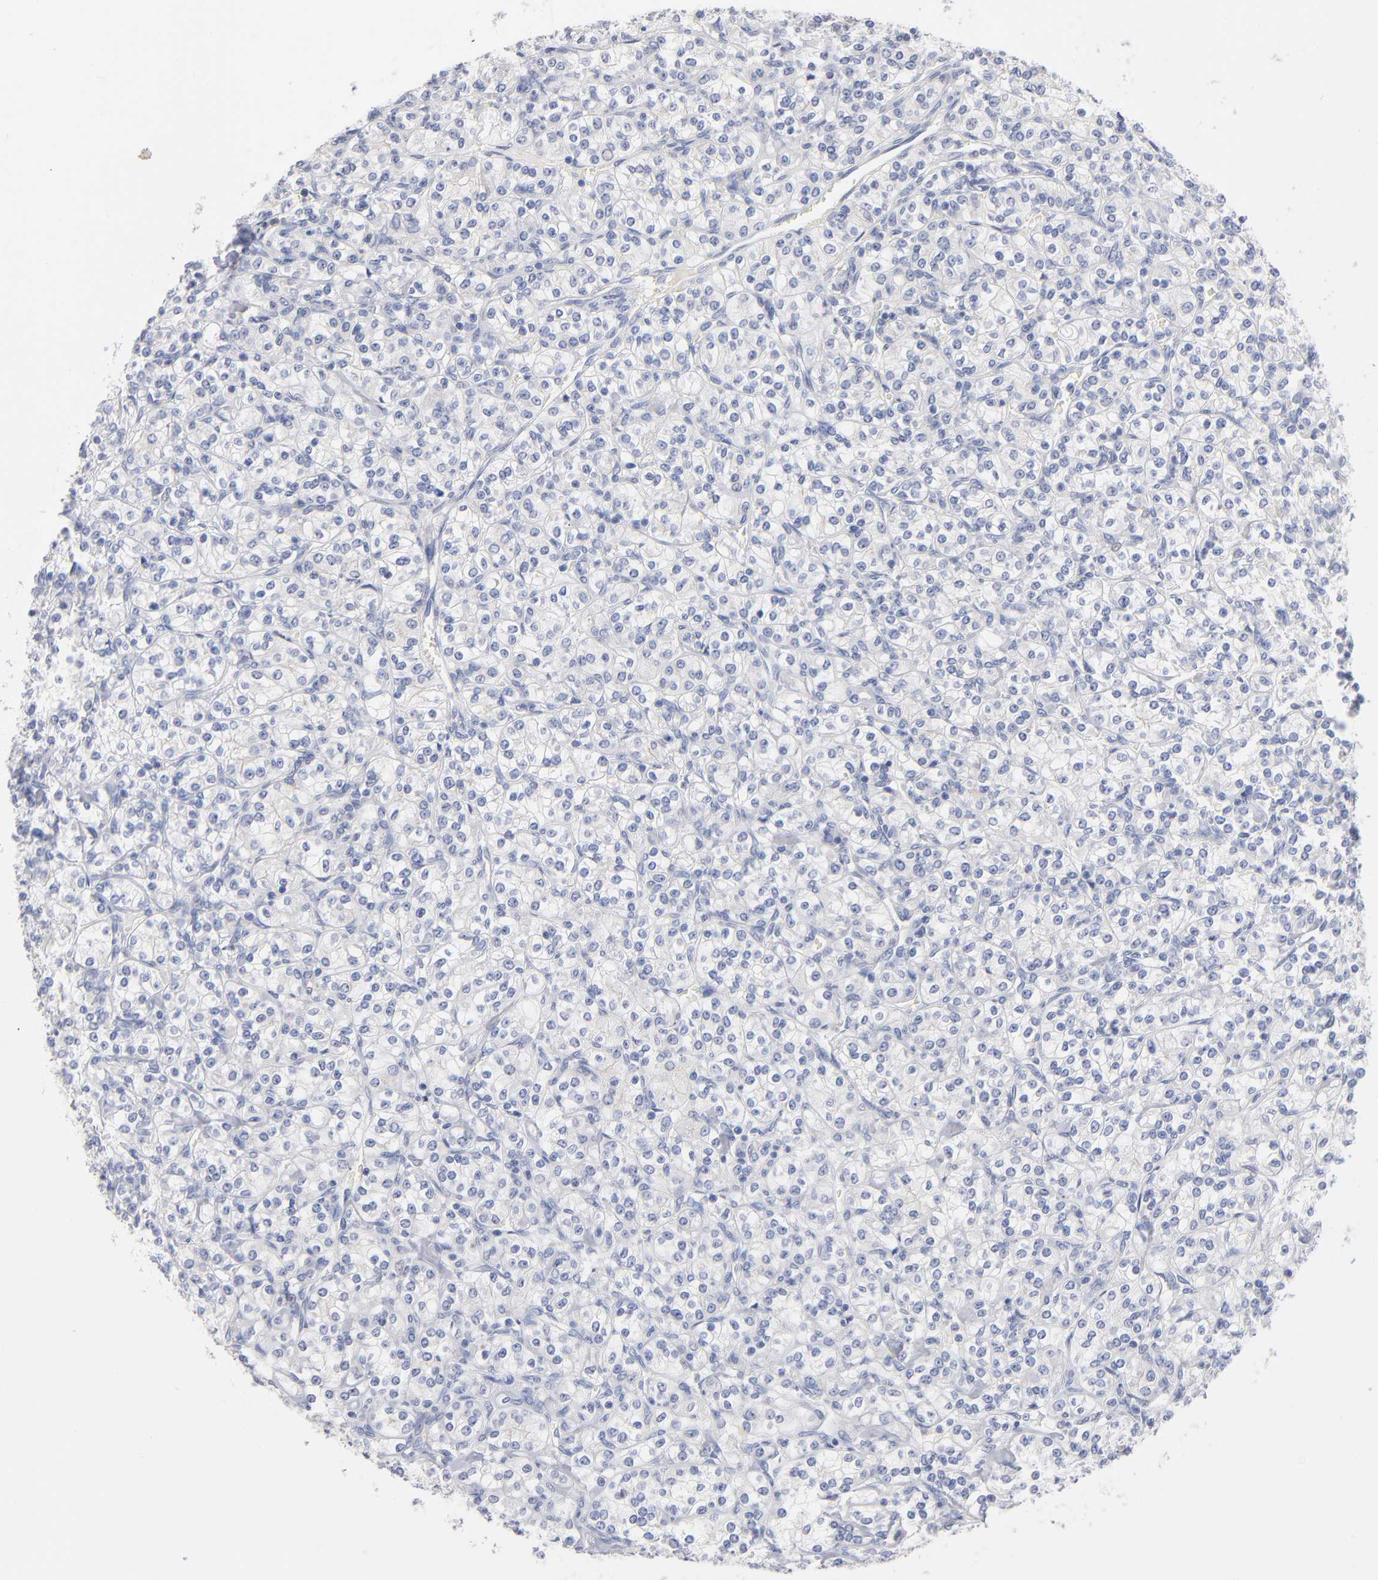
{"staining": {"intensity": "negative", "quantity": "none", "location": "none"}, "tissue": "renal cancer", "cell_type": "Tumor cells", "image_type": "cancer", "snomed": [{"axis": "morphology", "description": "Adenocarcinoma, NOS"}, {"axis": "topography", "description": "Kidney"}], "caption": "This histopathology image is of renal cancer (adenocarcinoma) stained with immunohistochemistry (IHC) to label a protein in brown with the nuclei are counter-stained blue. There is no expression in tumor cells.", "gene": "F12", "patient": {"sex": "male", "age": 77}}